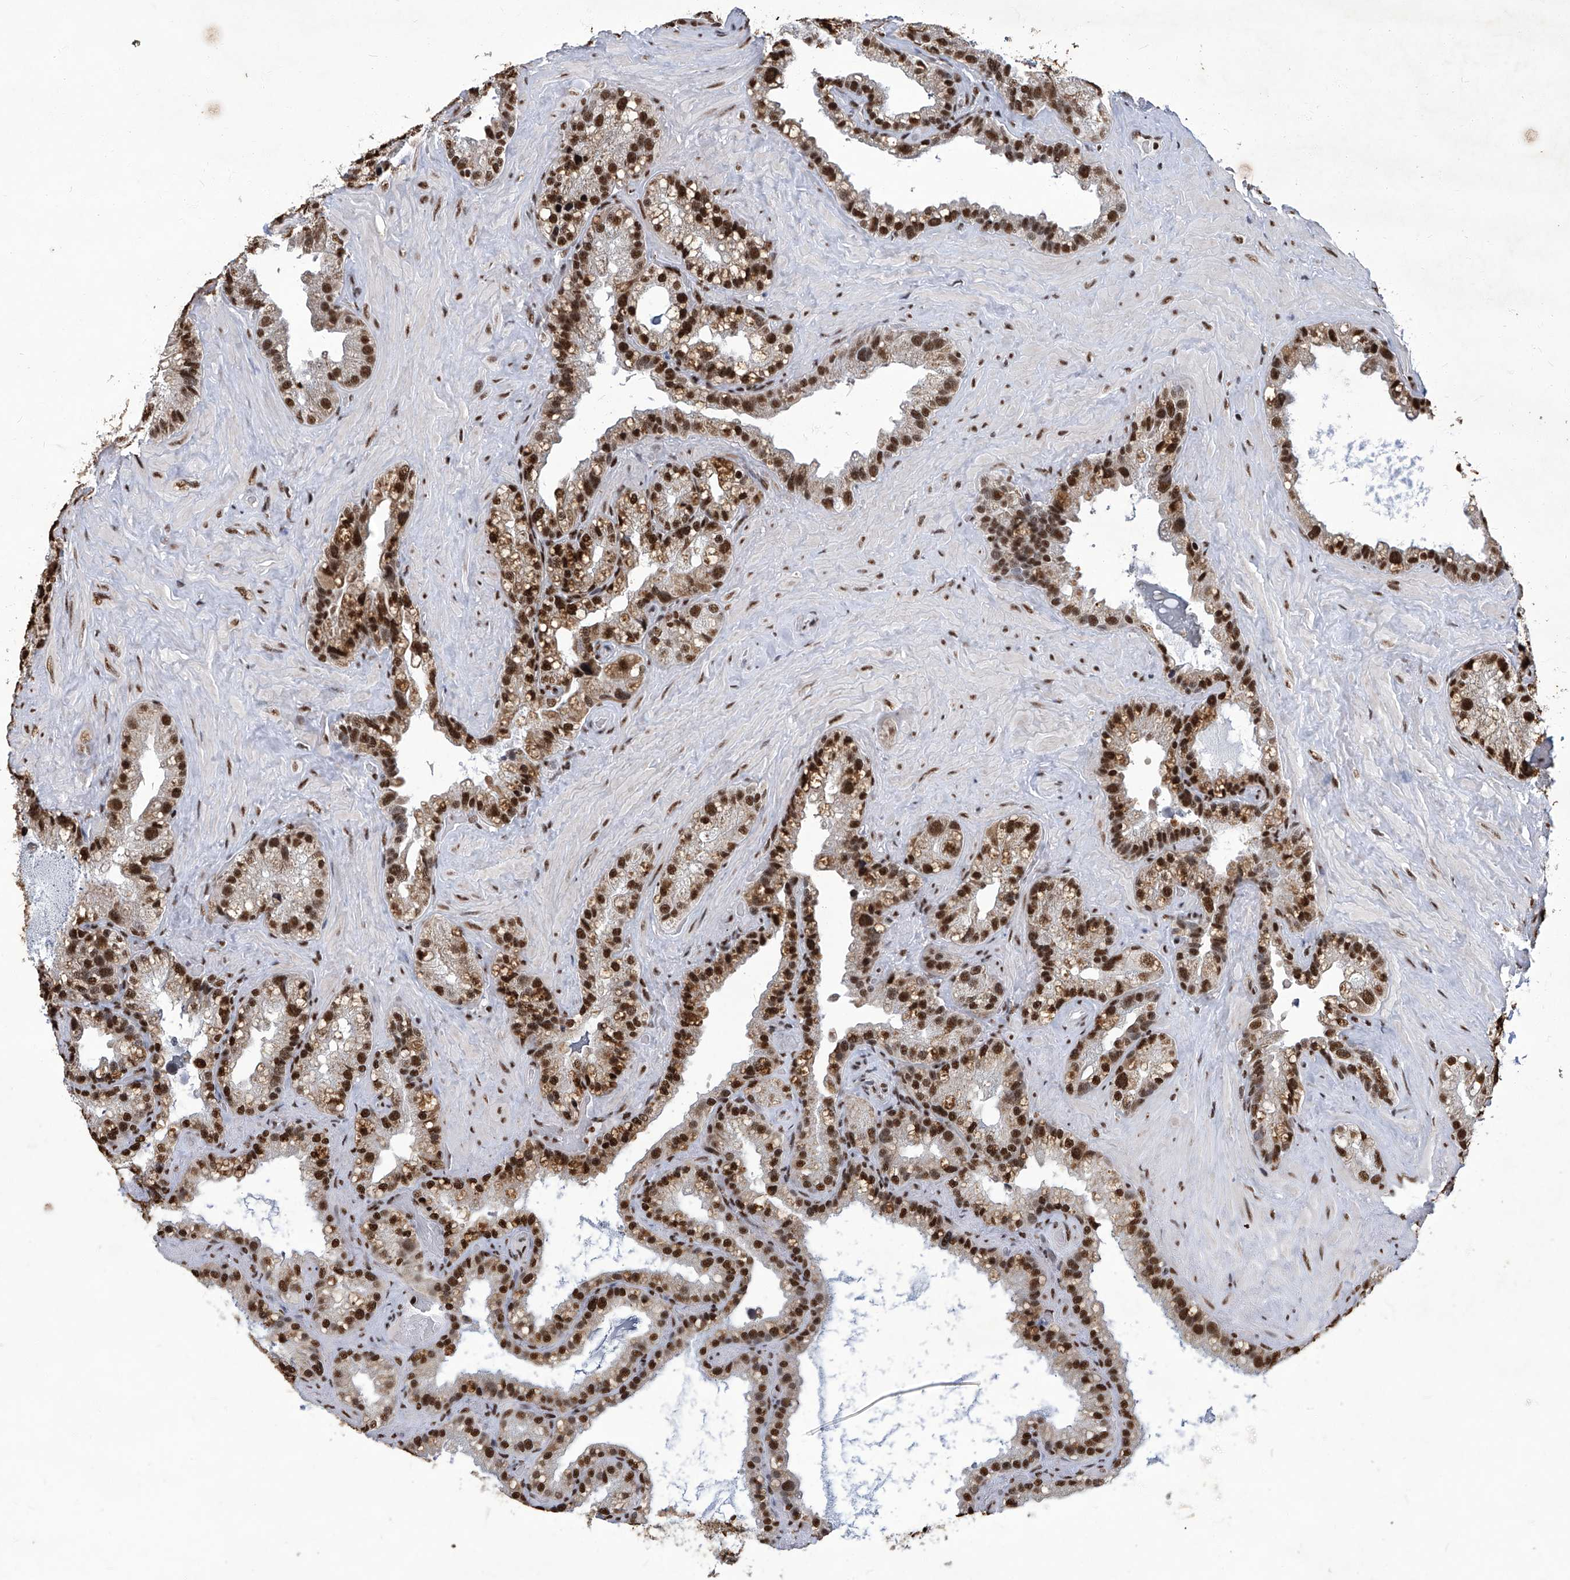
{"staining": {"intensity": "strong", "quantity": ">75%", "location": "nuclear"}, "tissue": "seminal vesicle", "cell_type": "Glandular cells", "image_type": "normal", "snomed": [{"axis": "morphology", "description": "Normal tissue, NOS"}, {"axis": "topography", "description": "Prostate"}, {"axis": "topography", "description": "Seminal veicle"}], "caption": "Unremarkable seminal vesicle displays strong nuclear staining in about >75% of glandular cells, visualized by immunohistochemistry. (Brightfield microscopy of DAB IHC at high magnification).", "gene": "HBP1", "patient": {"sex": "male", "age": 68}}